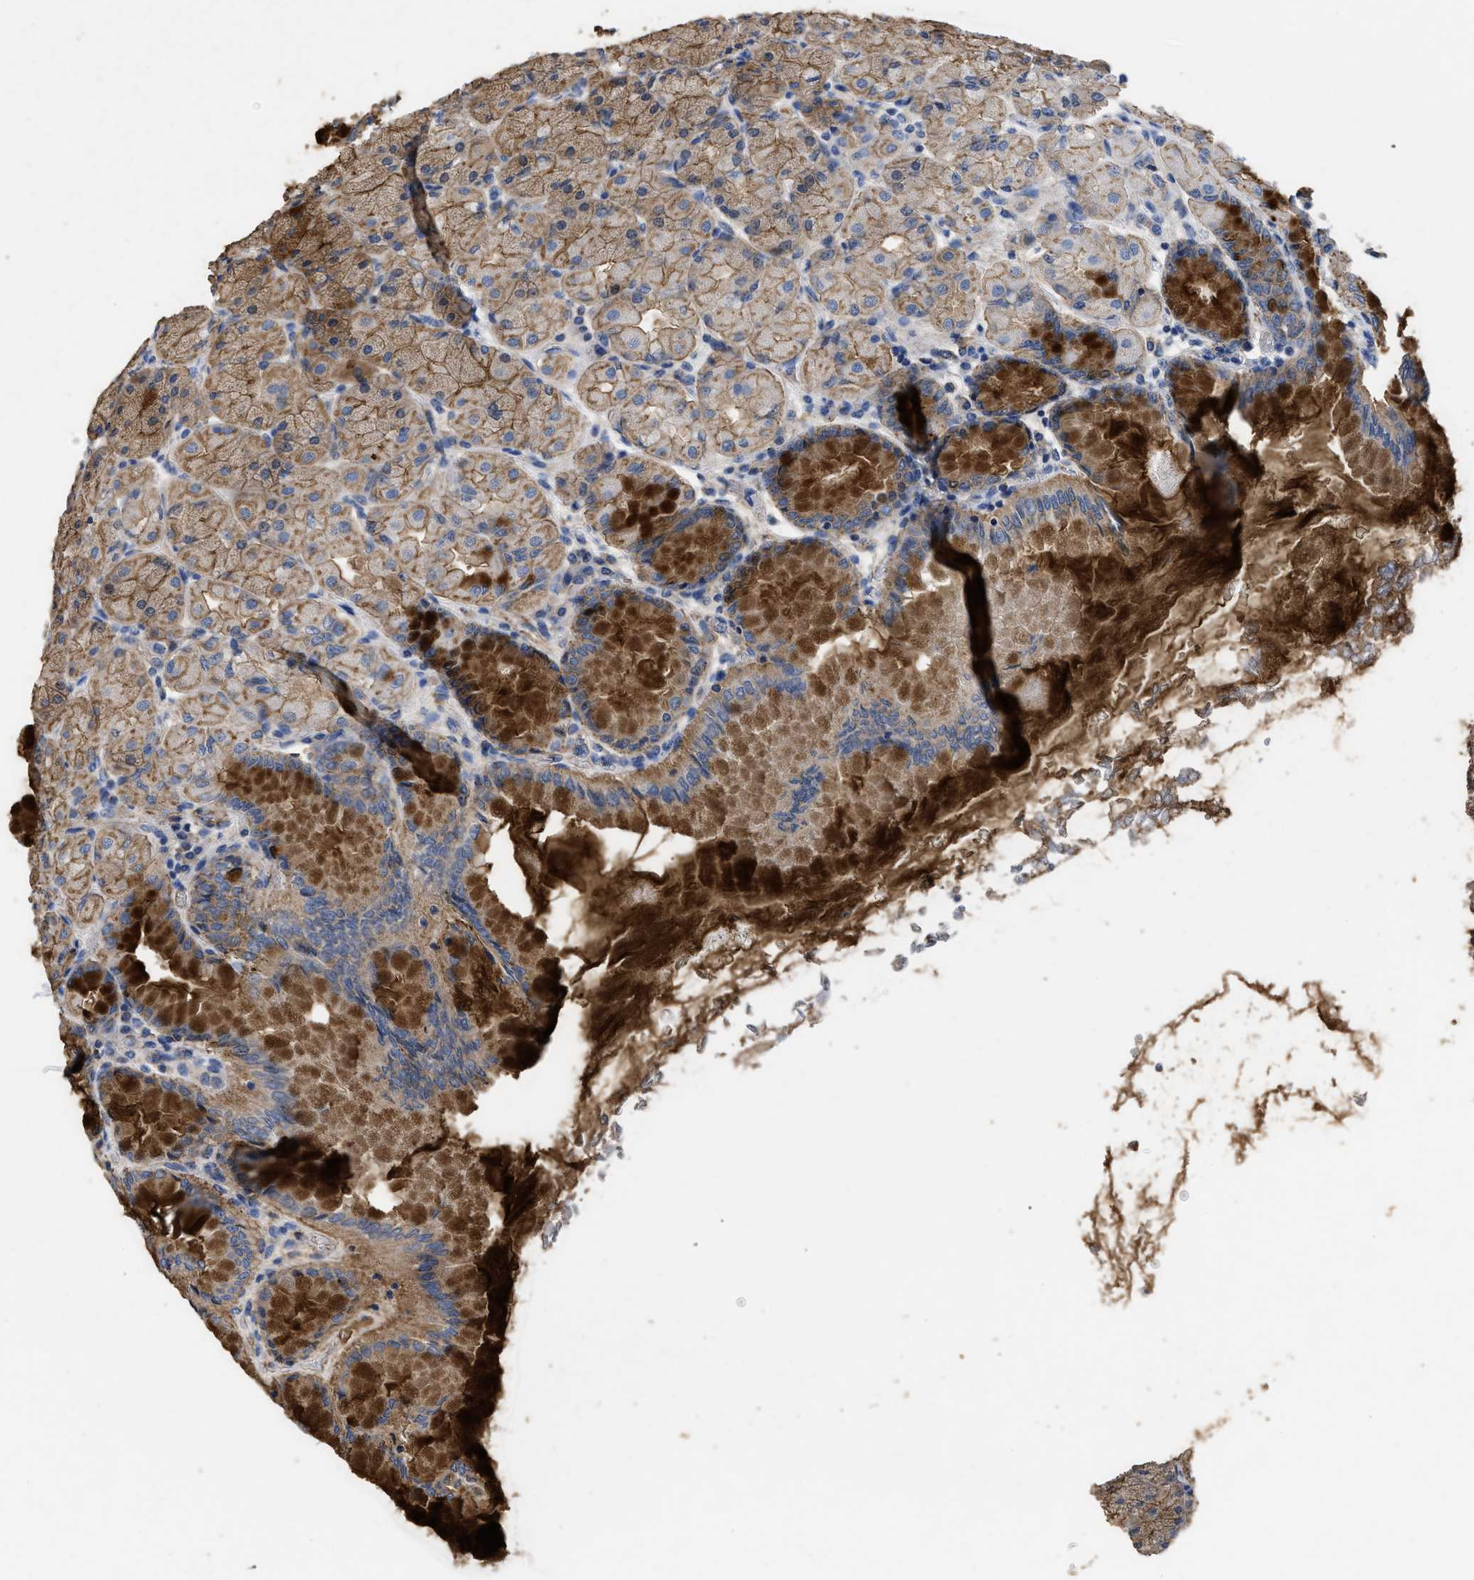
{"staining": {"intensity": "strong", "quantity": ">75%", "location": "cytoplasmic/membranous"}, "tissue": "stomach", "cell_type": "Glandular cells", "image_type": "normal", "snomed": [{"axis": "morphology", "description": "Normal tissue, NOS"}, {"axis": "topography", "description": "Stomach, upper"}], "caption": "Immunohistochemical staining of benign human stomach reveals high levels of strong cytoplasmic/membranous positivity in about >75% of glandular cells.", "gene": "USP4", "patient": {"sex": "female", "age": 56}}